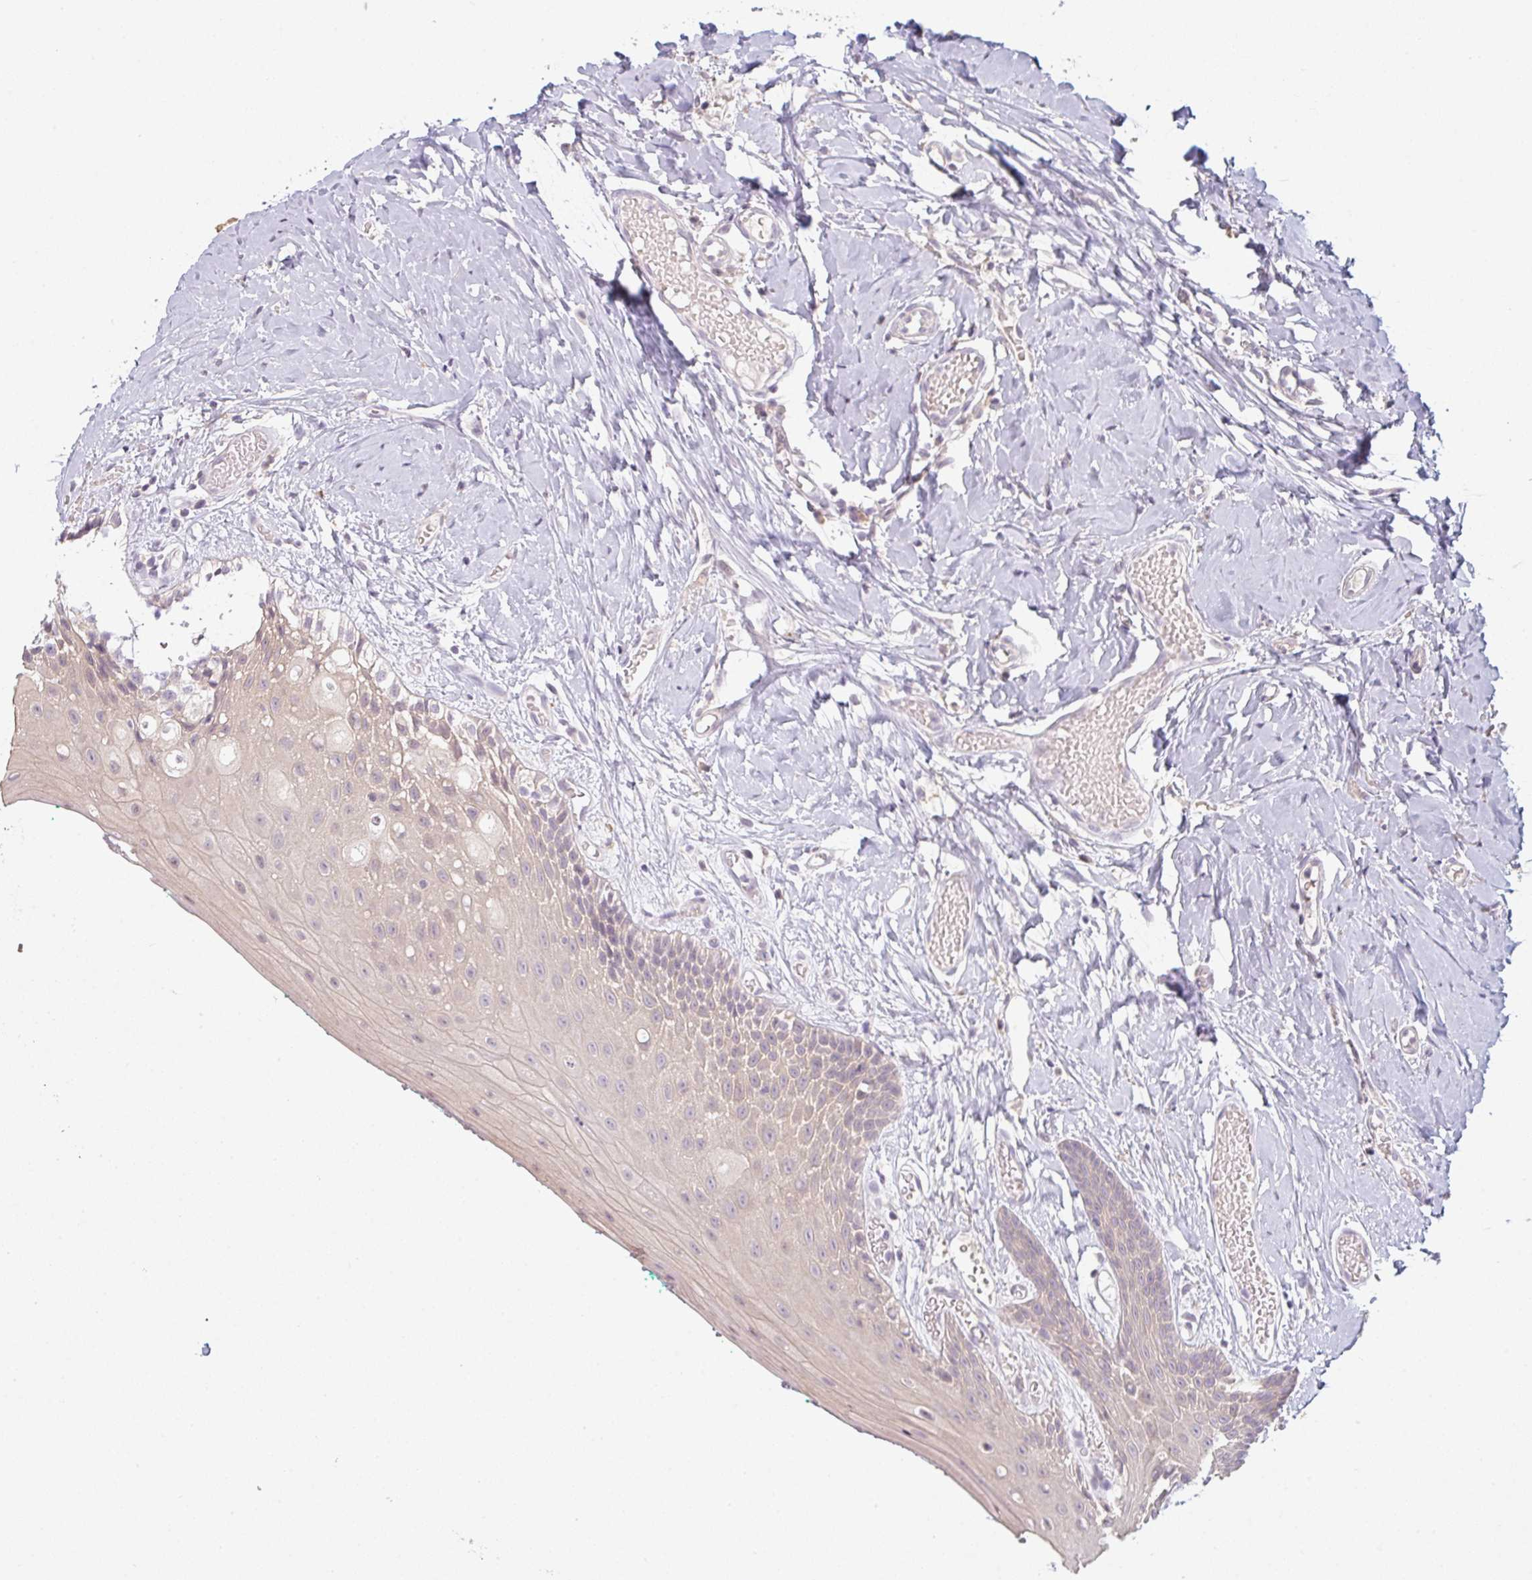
{"staining": {"intensity": "weak", "quantity": "<25%", "location": "cytoplasmic/membranous"}, "tissue": "oral mucosa", "cell_type": "Squamous epithelial cells", "image_type": "normal", "snomed": [{"axis": "morphology", "description": "Normal tissue, NOS"}, {"axis": "topography", "description": "Oral tissue"}, {"axis": "topography", "description": "Tounge, NOS"}], "caption": "Protein analysis of normal oral mucosa shows no significant positivity in squamous epithelial cells.", "gene": "TMEM237", "patient": {"sex": "female", "age": 62}}